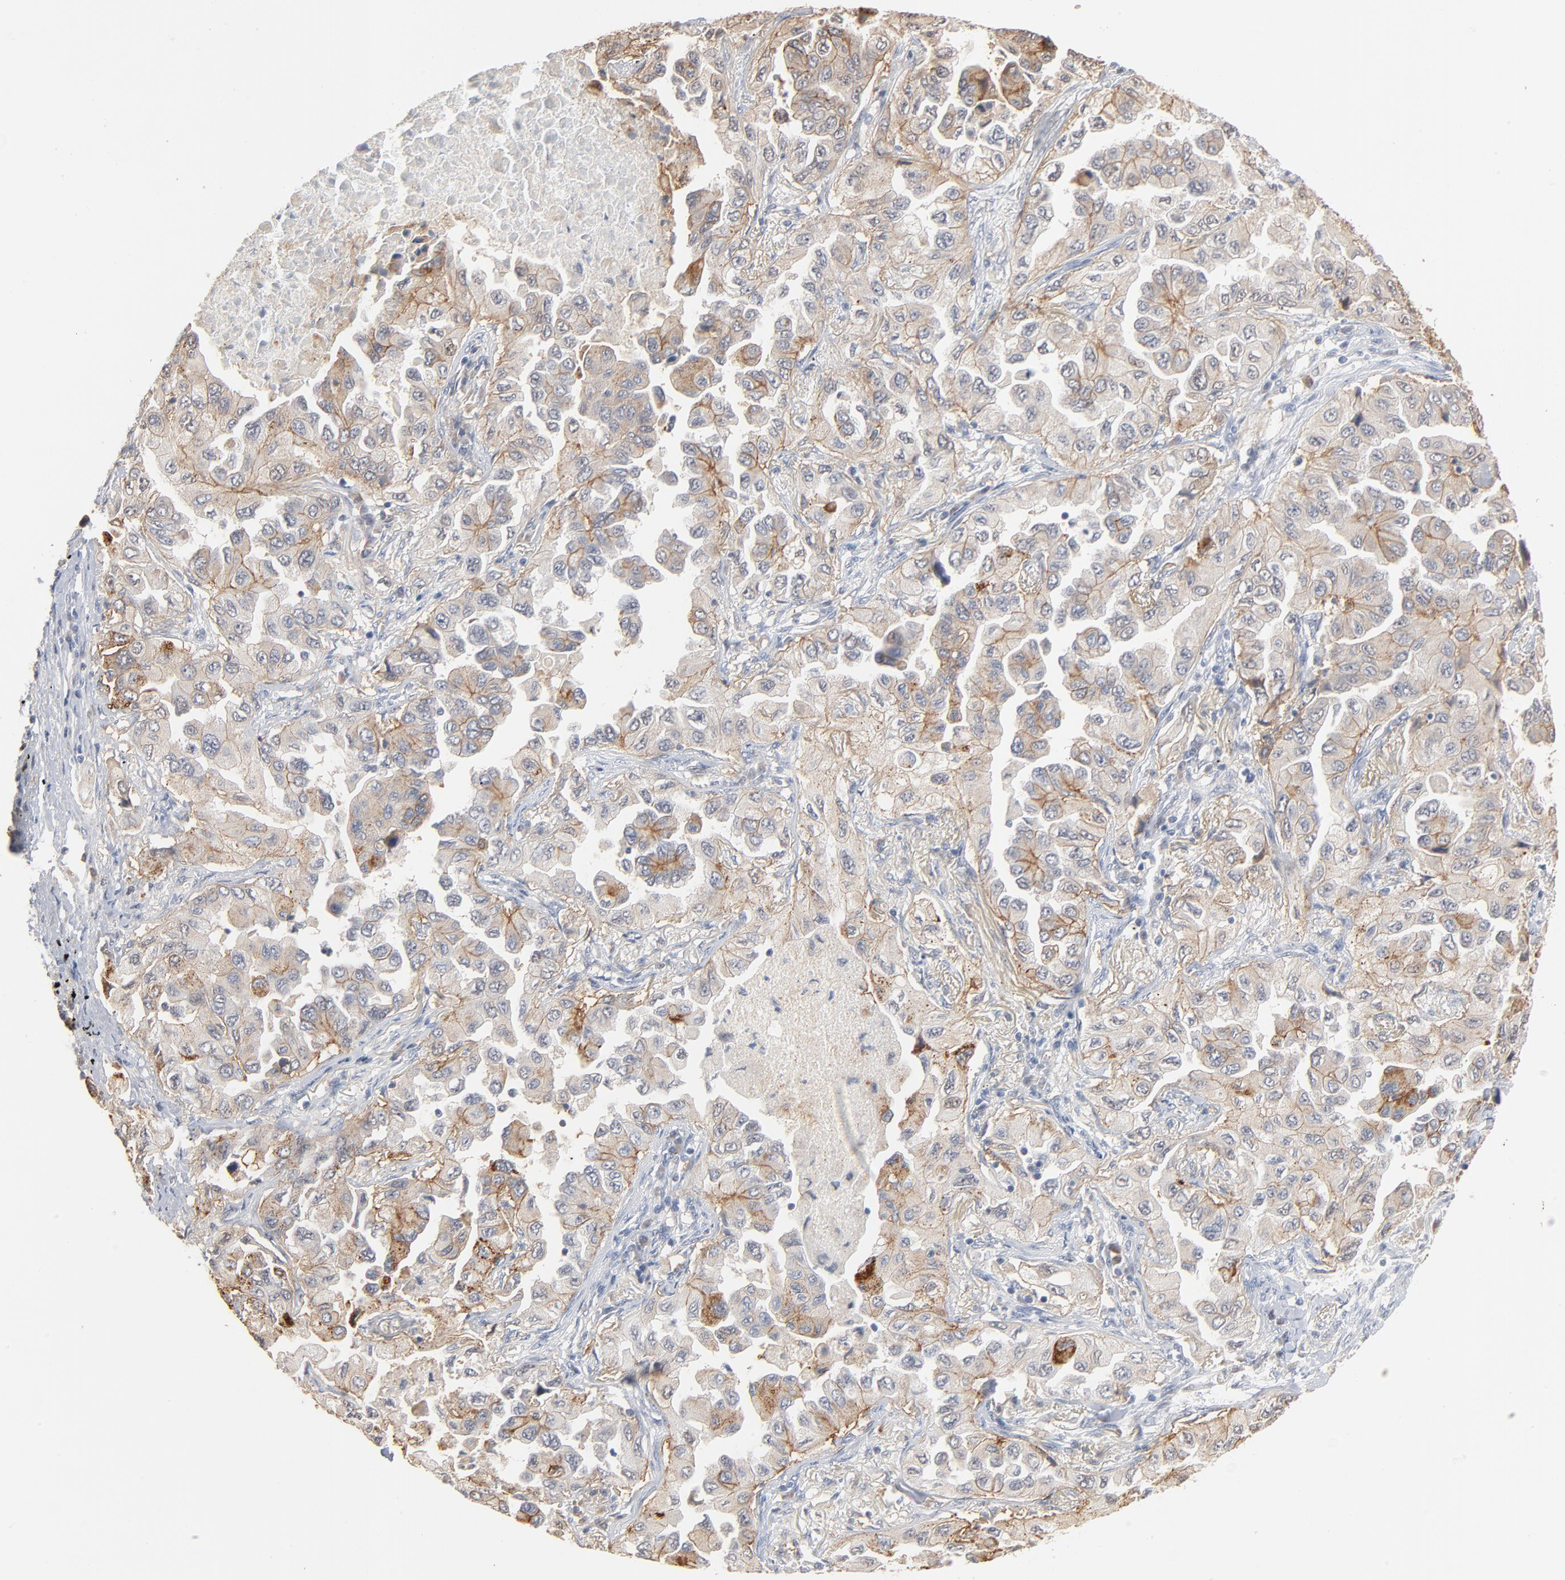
{"staining": {"intensity": "weak", "quantity": "25%-75%", "location": "cytoplasmic/membranous"}, "tissue": "lung cancer", "cell_type": "Tumor cells", "image_type": "cancer", "snomed": [{"axis": "morphology", "description": "Adenocarcinoma, NOS"}, {"axis": "topography", "description": "Lung"}], "caption": "Human lung adenocarcinoma stained with a protein marker displays weak staining in tumor cells.", "gene": "EPCAM", "patient": {"sex": "female", "age": 65}}